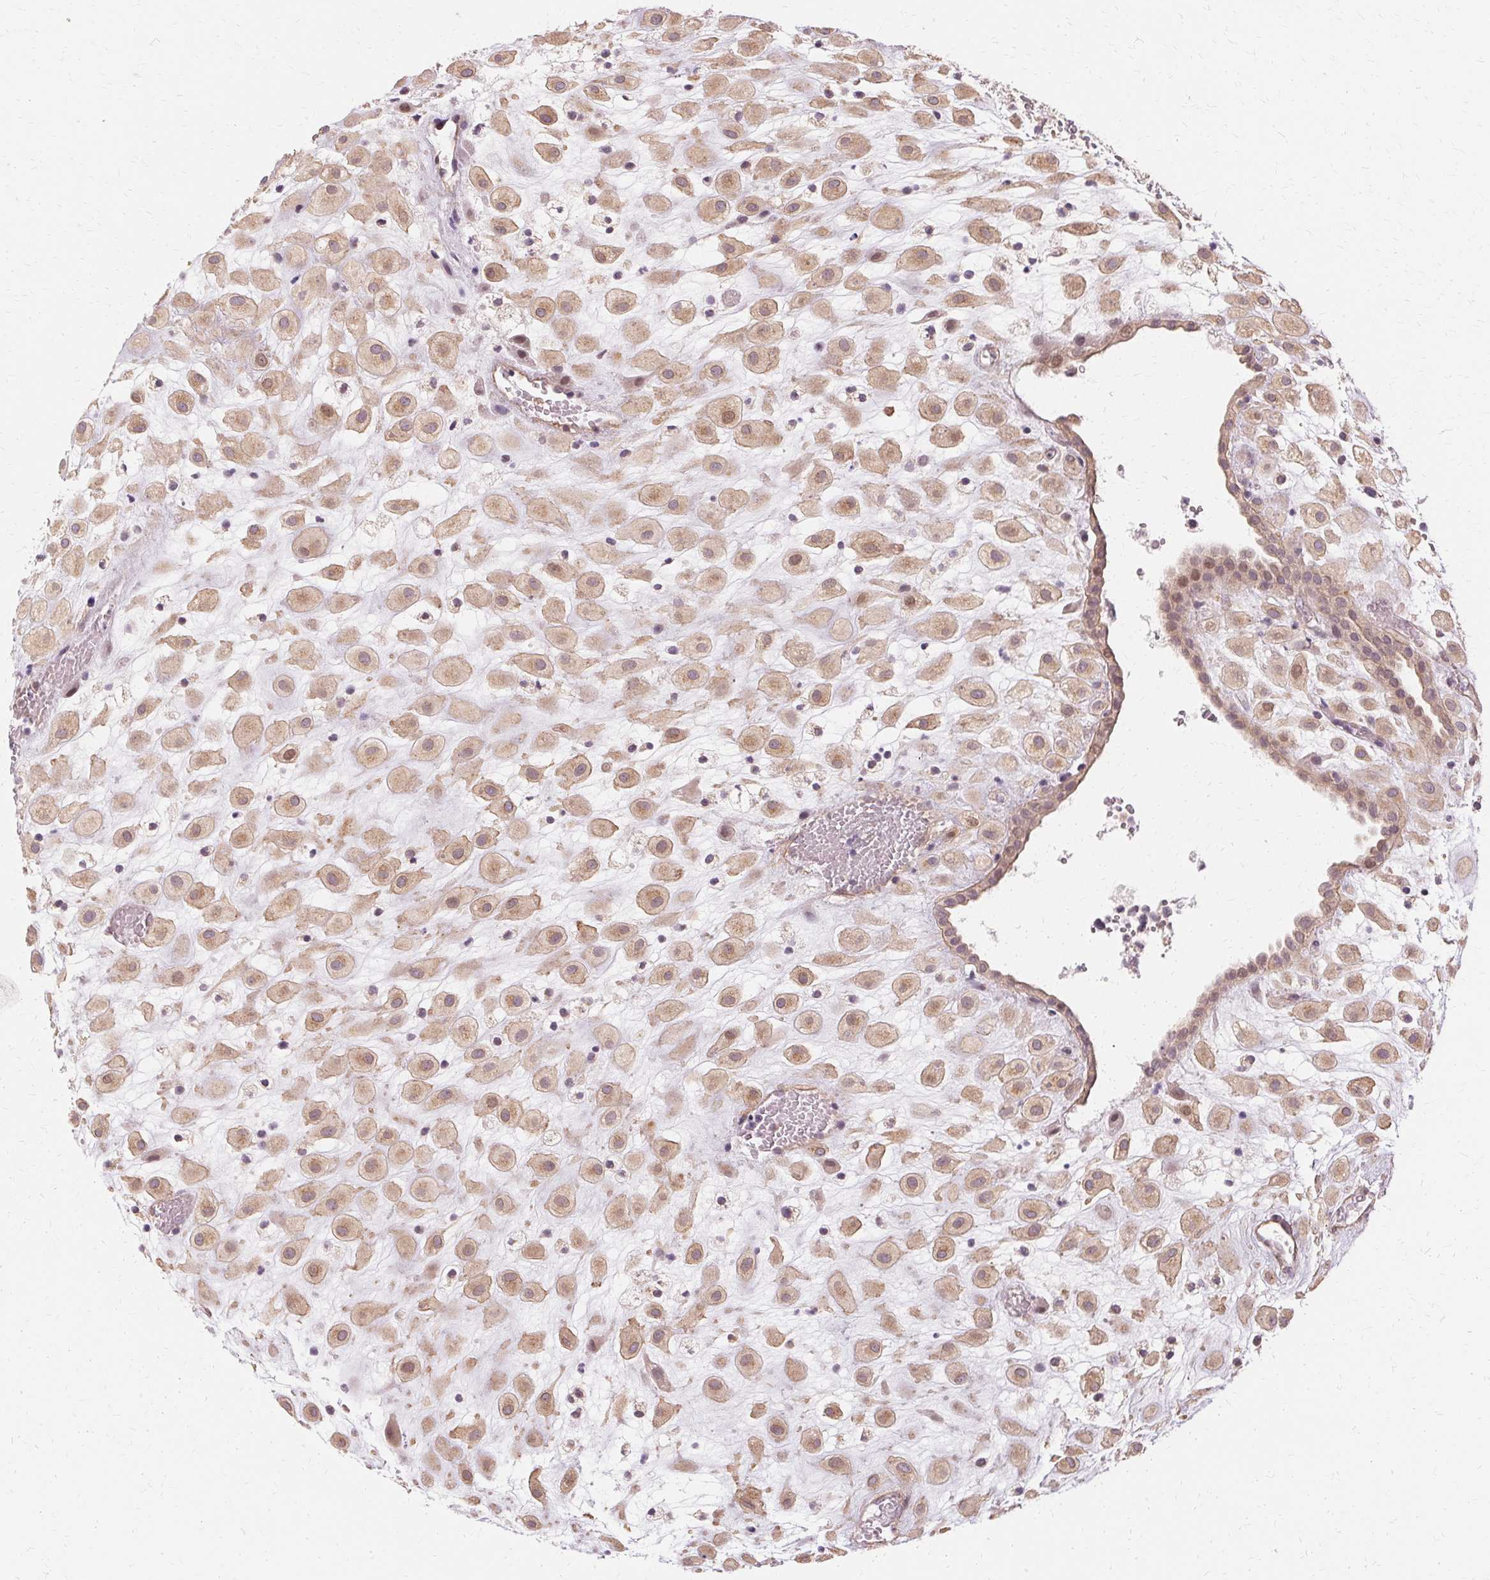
{"staining": {"intensity": "weak", "quantity": ">75%", "location": "cytoplasmic/membranous,nuclear"}, "tissue": "placenta", "cell_type": "Decidual cells", "image_type": "normal", "snomed": [{"axis": "morphology", "description": "Normal tissue, NOS"}, {"axis": "topography", "description": "Placenta"}], "caption": "Protein expression analysis of normal placenta exhibits weak cytoplasmic/membranous,nuclear expression in approximately >75% of decidual cells. (DAB IHC, brown staining for protein, blue staining for nuclei).", "gene": "USP8", "patient": {"sex": "female", "age": 24}}